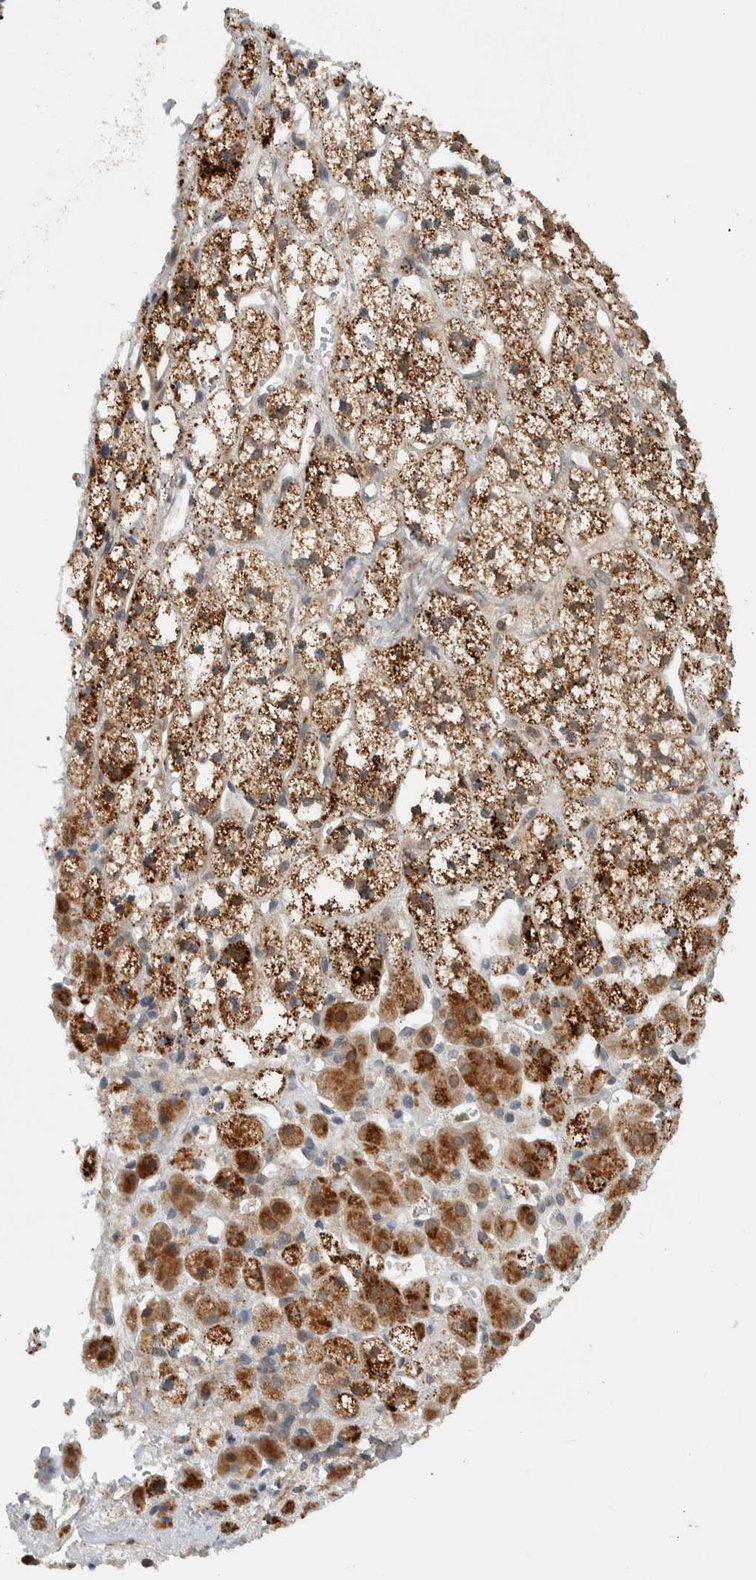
{"staining": {"intensity": "moderate", "quantity": ">75%", "location": "cytoplasmic/membranous"}, "tissue": "adrenal gland", "cell_type": "Glandular cells", "image_type": "normal", "snomed": [{"axis": "morphology", "description": "Normal tissue, NOS"}, {"axis": "topography", "description": "Adrenal gland"}], "caption": "Human adrenal gland stained for a protein (brown) demonstrates moderate cytoplasmic/membranous positive staining in approximately >75% of glandular cells.", "gene": "CCDC43", "patient": {"sex": "male", "age": 56}}